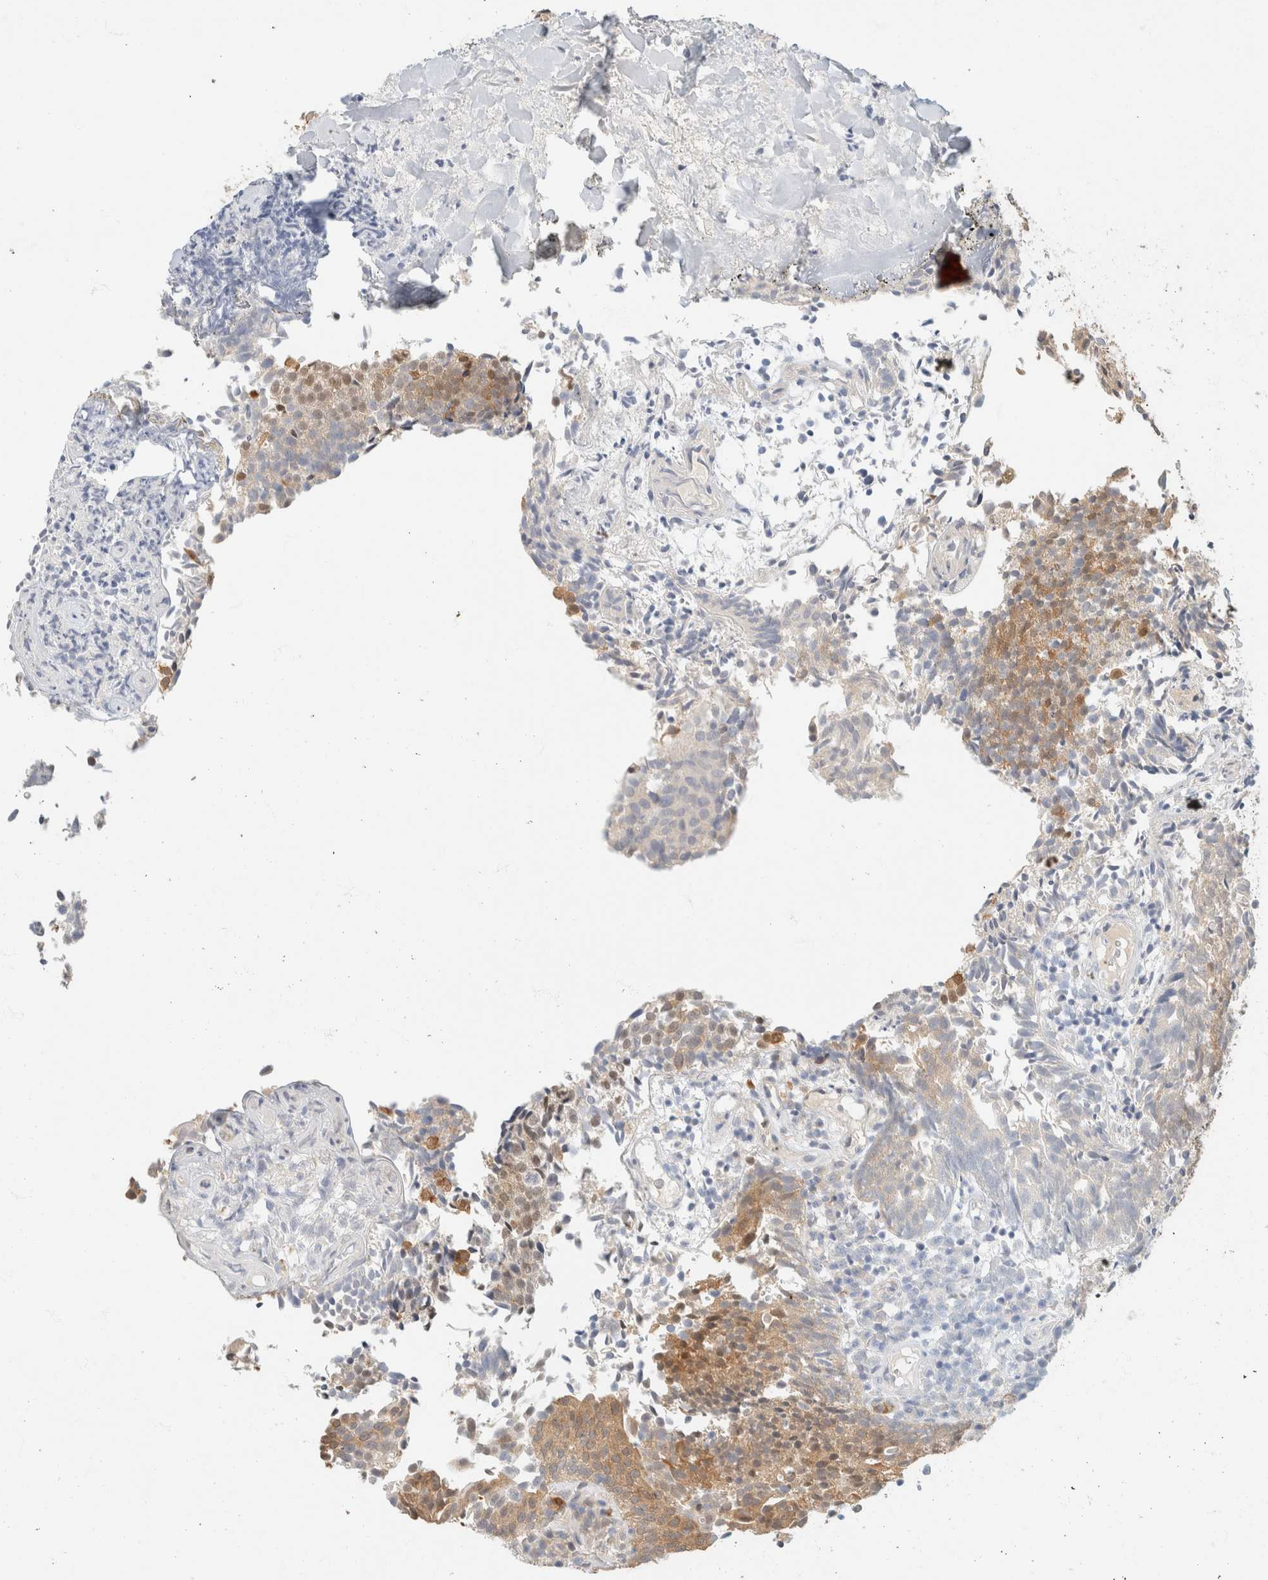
{"staining": {"intensity": "weak", "quantity": "25%-75%", "location": "cytoplasmic/membranous,nuclear"}, "tissue": "urothelial cancer", "cell_type": "Tumor cells", "image_type": "cancer", "snomed": [{"axis": "morphology", "description": "Urothelial carcinoma, Low grade"}, {"axis": "topography", "description": "Urinary bladder"}], "caption": "DAB immunohistochemical staining of human urothelial carcinoma (low-grade) exhibits weak cytoplasmic/membranous and nuclear protein positivity in about 25%-75% of tumor cells.", "gene": "GPI", "patient": {"sex": "male", "age": 86}}